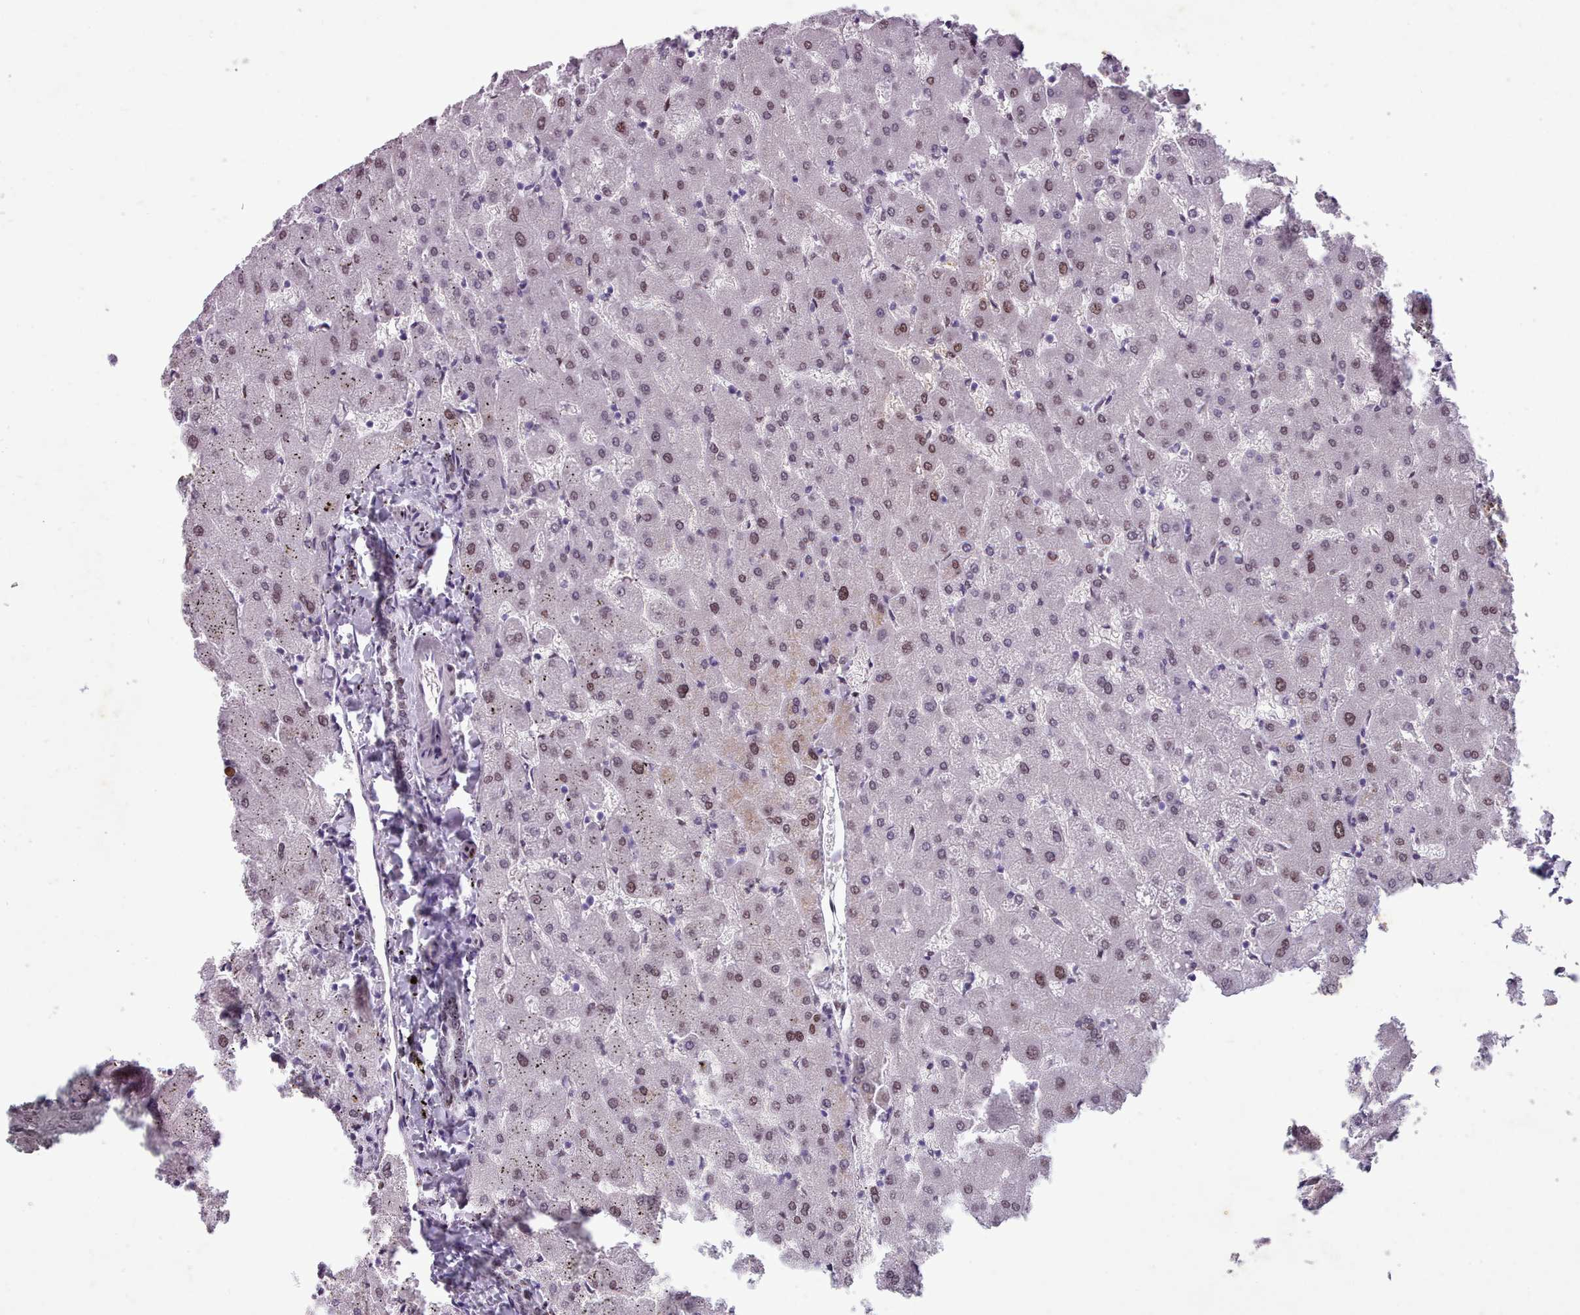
{"staining": {"intensity": "moderate", "quantity": "25%-75%", "location": "nuclear"}, "tissue": "liver", "cell_type": "Cholangiocytes", "image_type": "normal", "snomed": [{"axis": "morphology", "description": "Normal tissue, NOS"}, {"axis": "topography", "description": "Liver"}], "caption": "Immunohistochemical staining of benign human liver reveals 25%-75% levels of moderate nuclear protein staining in about 25%-75% of cholangiocytes. The staining is performed using DAB brown chromogen to label protein expression. The nuclei are counter-stained blue using hematoxylin.", "gene": "KCNT2", "patient": {"sex": "female", "age": 63}}